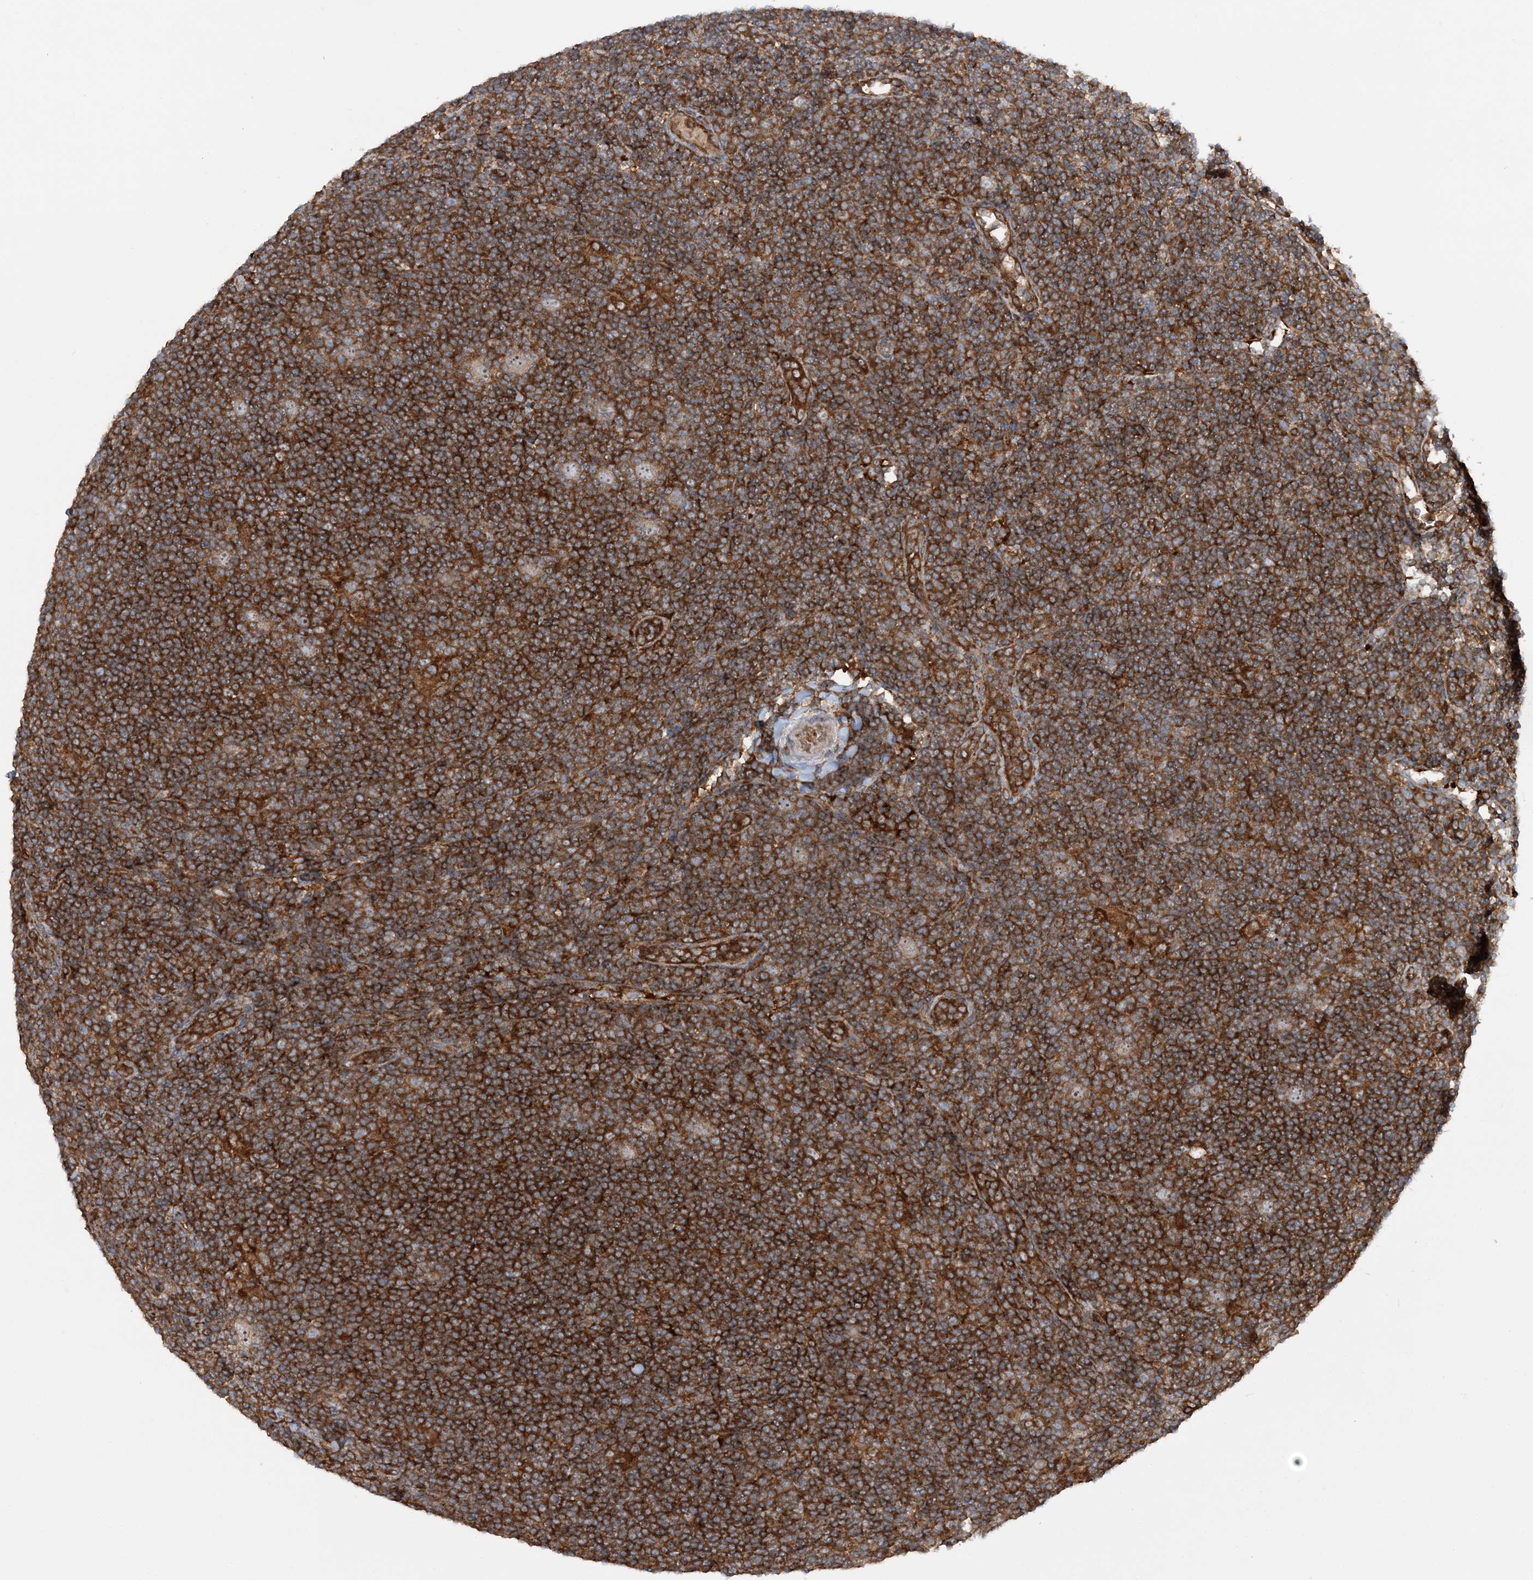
{"staining": {"intensity": "weak", "quantity": ">75%", "location": "cytoplasmic/membranous"}, "tissue": "lymphoma", "cell_type": "Tumor cells", "image_type": "cancer", "snomed": [{"axis": "morphology", "description": "Hodgkin's disease, NOS"}, {"axis": "topography", "description": "Lymph node"}], "caption": "A histopathology image of human lymphoma stained for a protein exhibits weak cytoplasmic/membranous brown staining in tumor cells.", "gene": "ACAP2", "patient": {"sex": "female", "age": 57}}